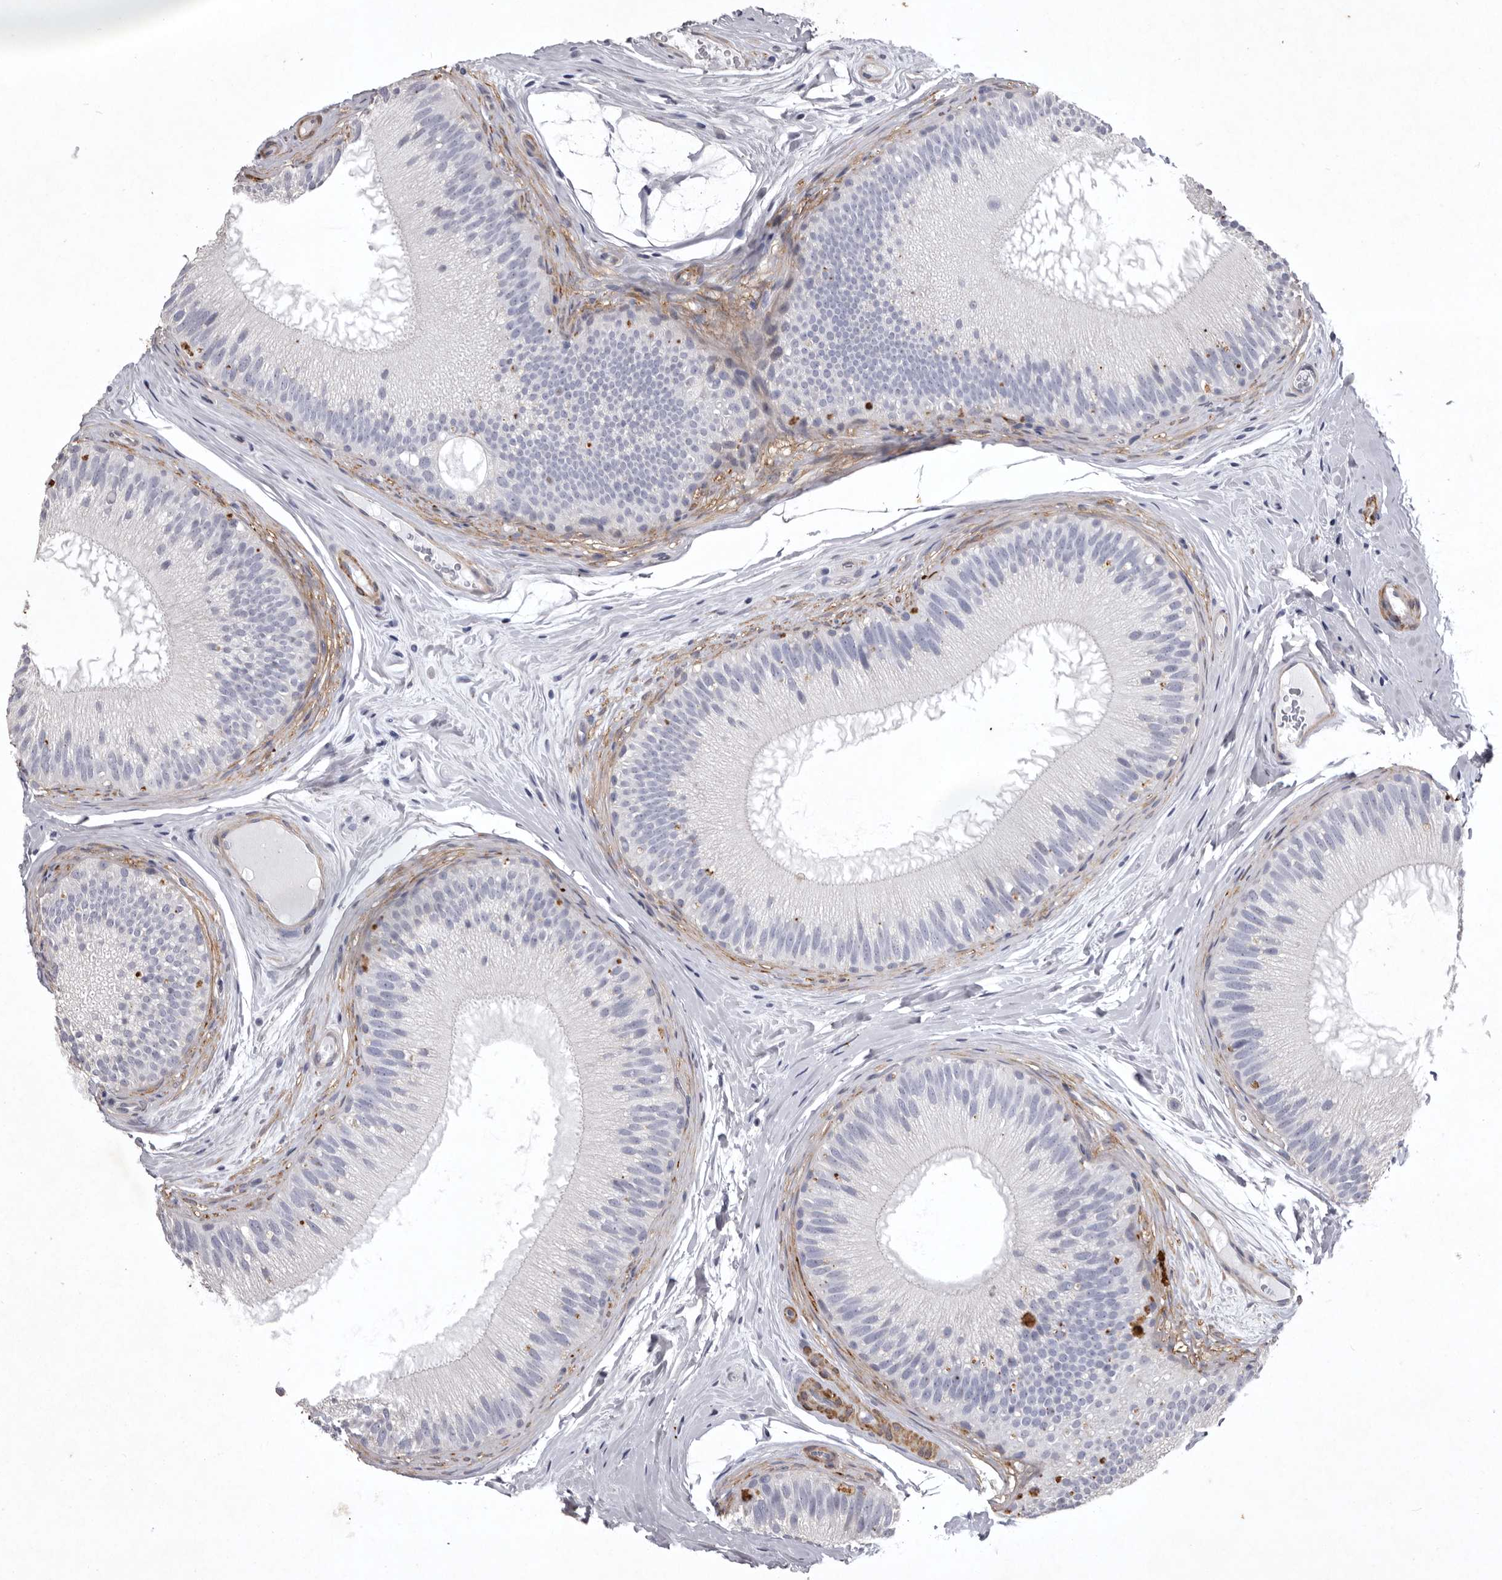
{"staining": {"intensity": "moderate", "quantity": "<25%", "location": "cytoplasmic/membranous"}, "tissue": "epididymis", "cell_type": "Glandular cells", "image_type": "normal", "snomed": [{"axis": "morphology", "description": "Normal tissue, NOS"}, {"axis": "topography", "description": "Epididymis"}], "caption": "This image demonstrates immunohistochemistry (IHC) staining of unremarkable epididymis, with low moderate cytoplasmic/membranous positivity in approximately <25% of glandular cells.", "gene": "NKAIN4", "patient": {"sex": "male", "age": 45}}